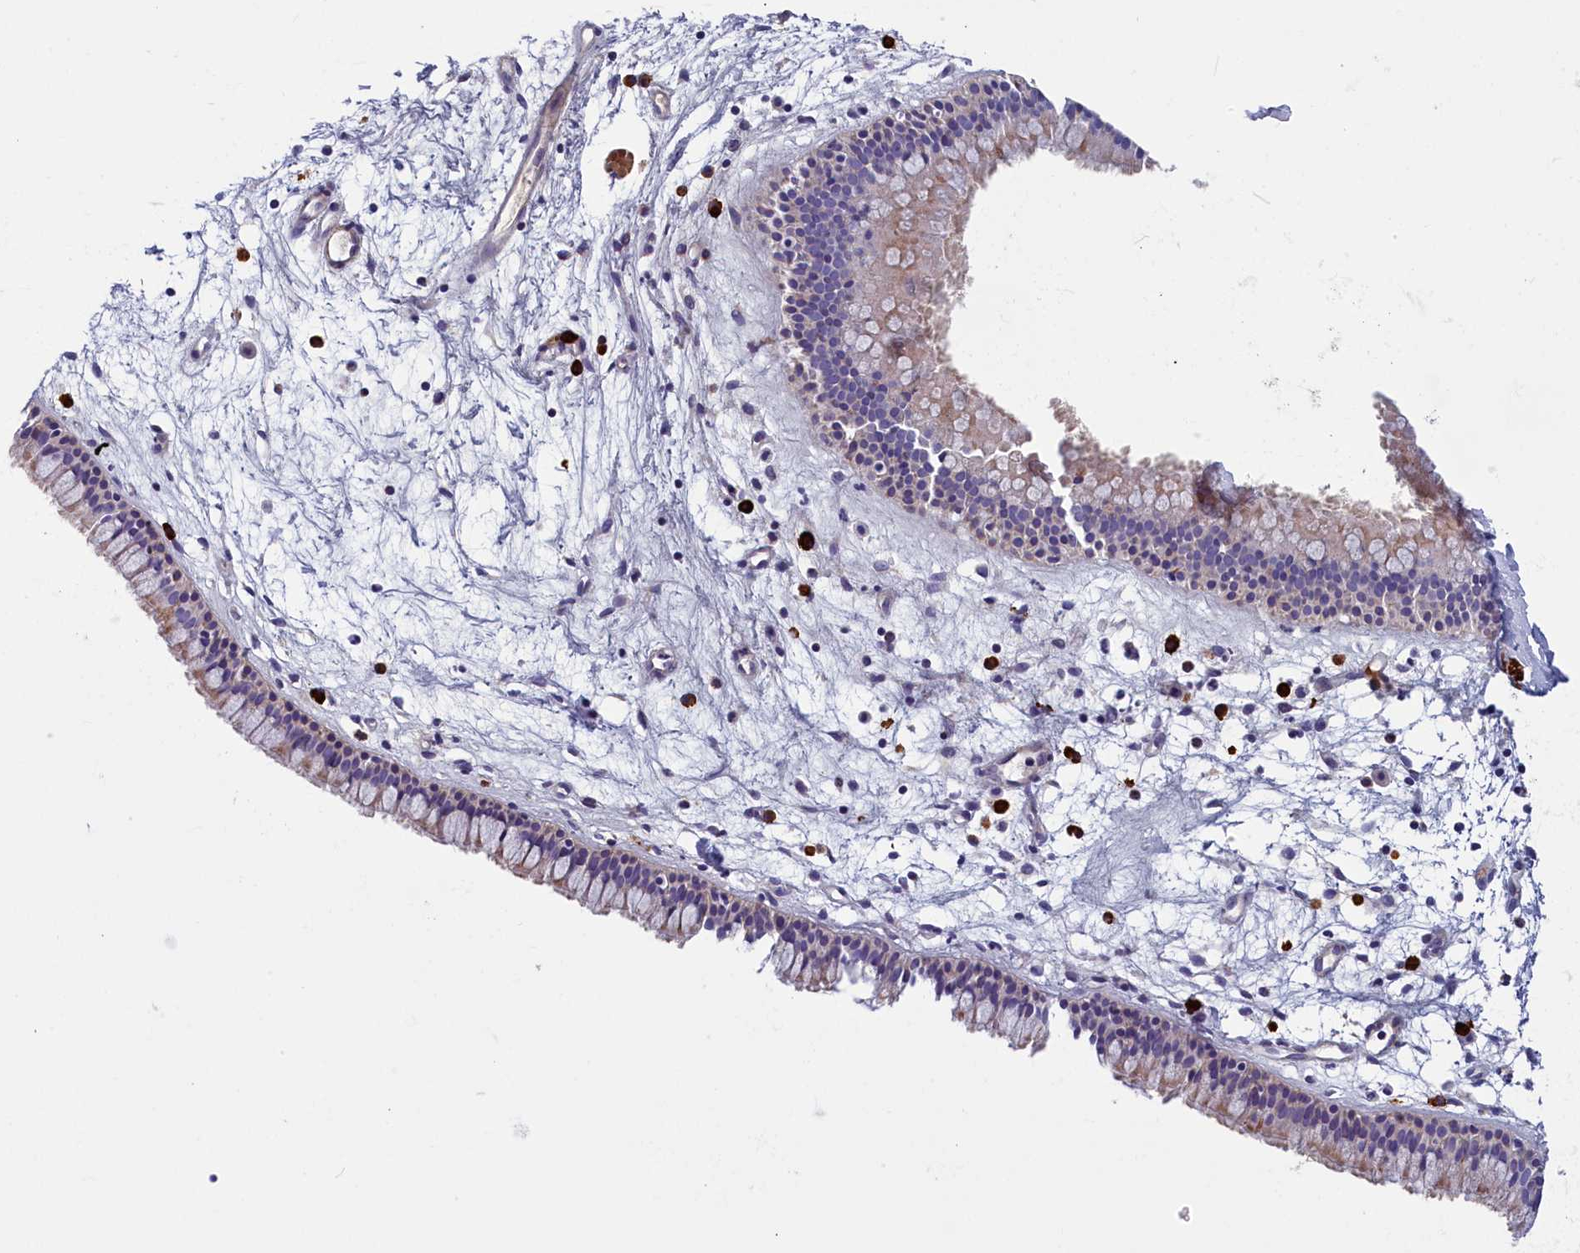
{"staining": {"intensity": "weak", "quantity": "25%-75%", "location": "cytoplasmic/membranous"}, "tissue": "nasopharynx", "cell_type": "Respiratory epithelial cells", "image_type": "normal", "snomed": [{"axis": "morphology", "description": "Normal tissue, NOS"}, {"axis": "topography", "description": "Nasopharynx"}], "caption": "A high-resolution photomicrograph shows immunohistochemistry staining of normal nasopharynx, which demonstrates weak cytoplasmic/membranous positivity in about 25%-75% of respiratory epithelial cells. (DAB IHC with brightfield microscopy, high magnification).", "gene": "BCL2L13", "patient": {"sex": "male", "age": 82}}